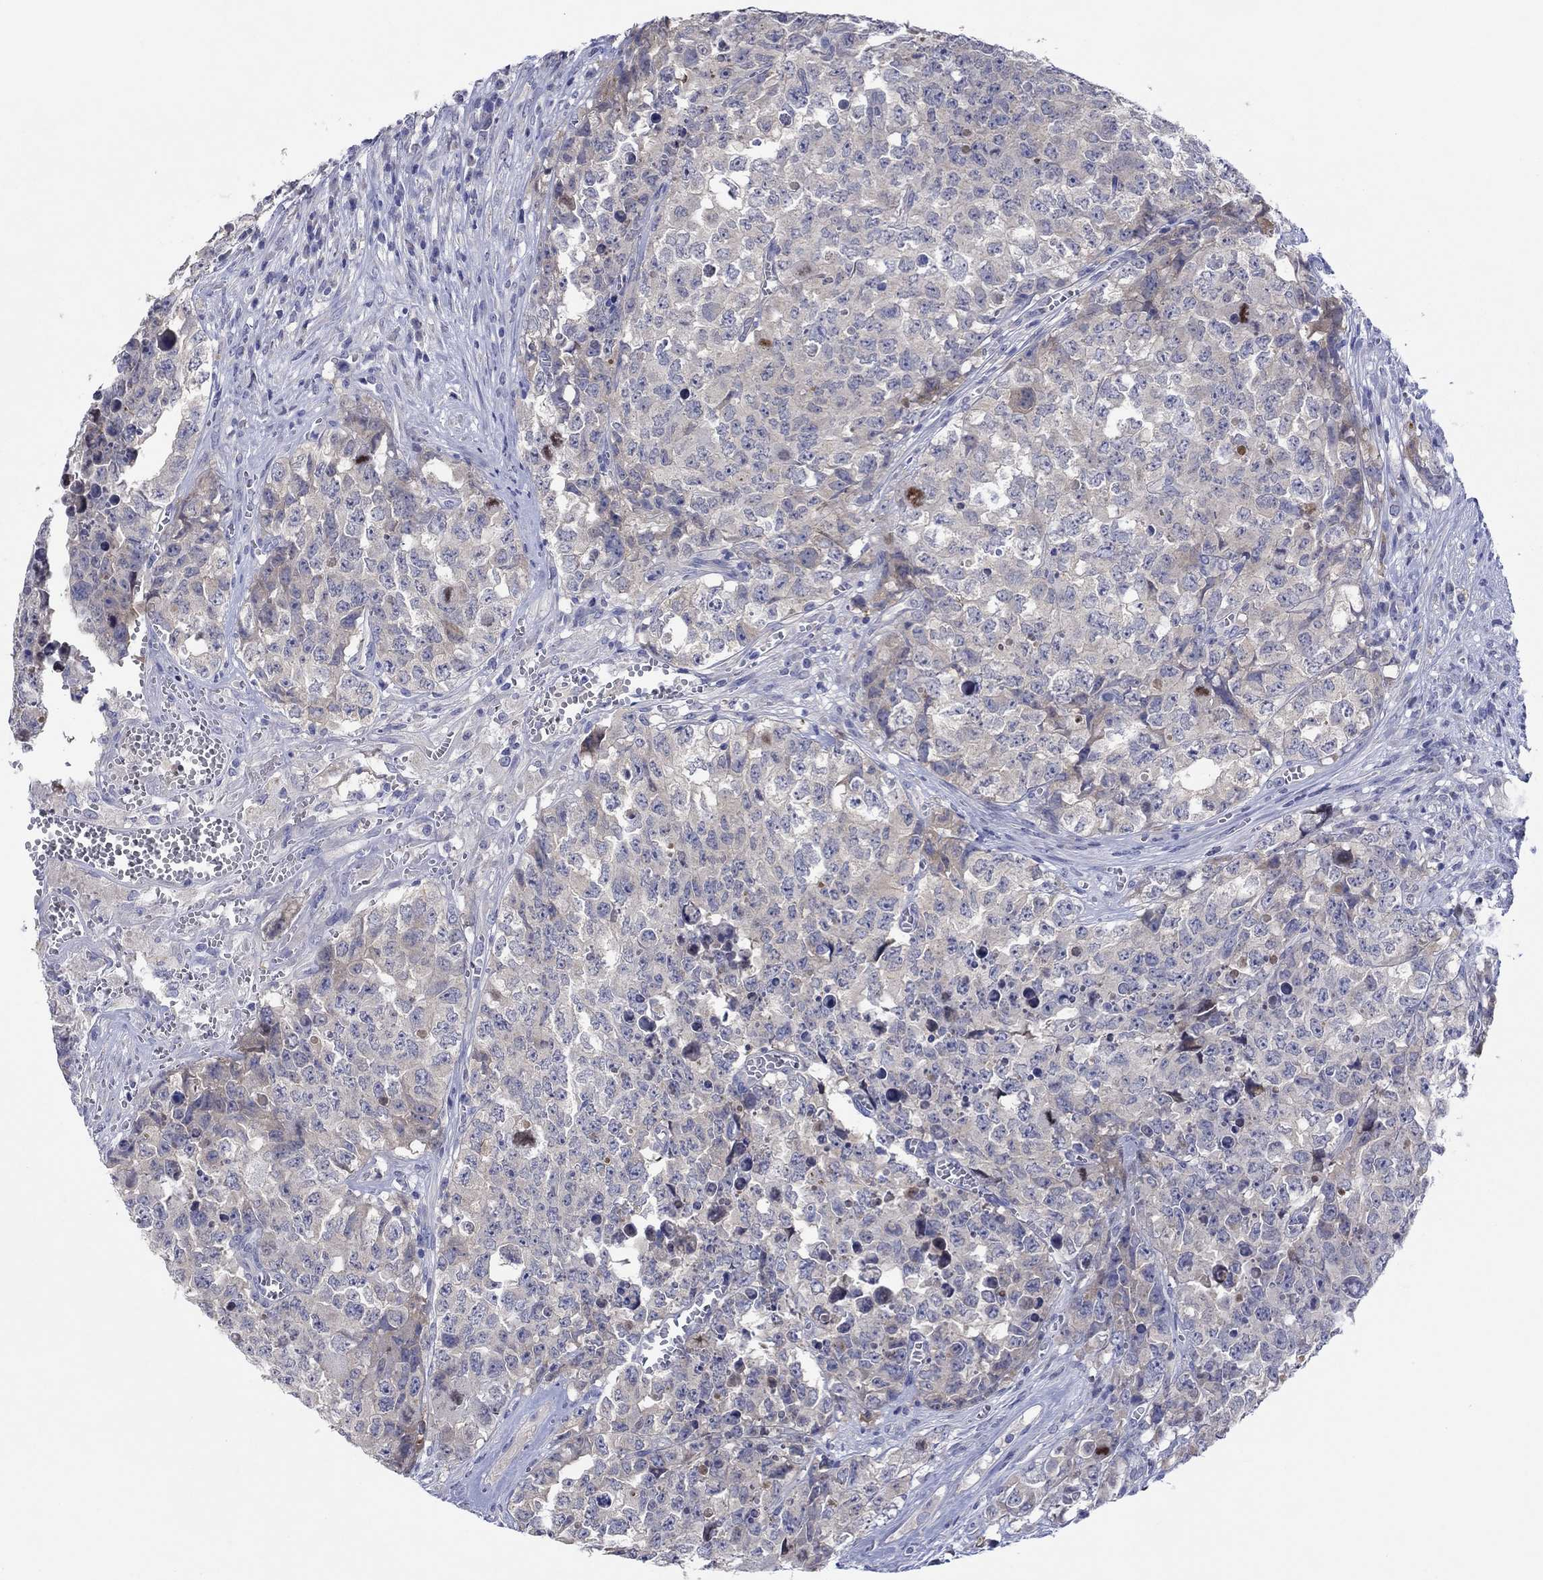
{"staining": {"intensity": "negative", "quantity": "none", "location": "none"}, "tissue": "testis cancer", "cell_type": "Tumor cells", "image_type": "cancer", "snomed": [{"axis": "morphology", "description": "Carcinoma, Embryonal, NOS"}, {"axis": "topography", "description": "Testis"}], "caption": "Tumor cells are negative for protein expression in human testis embryonal carcinoma.", "gene": "HDC", "patient": {"sex": "male", "age": 23}}